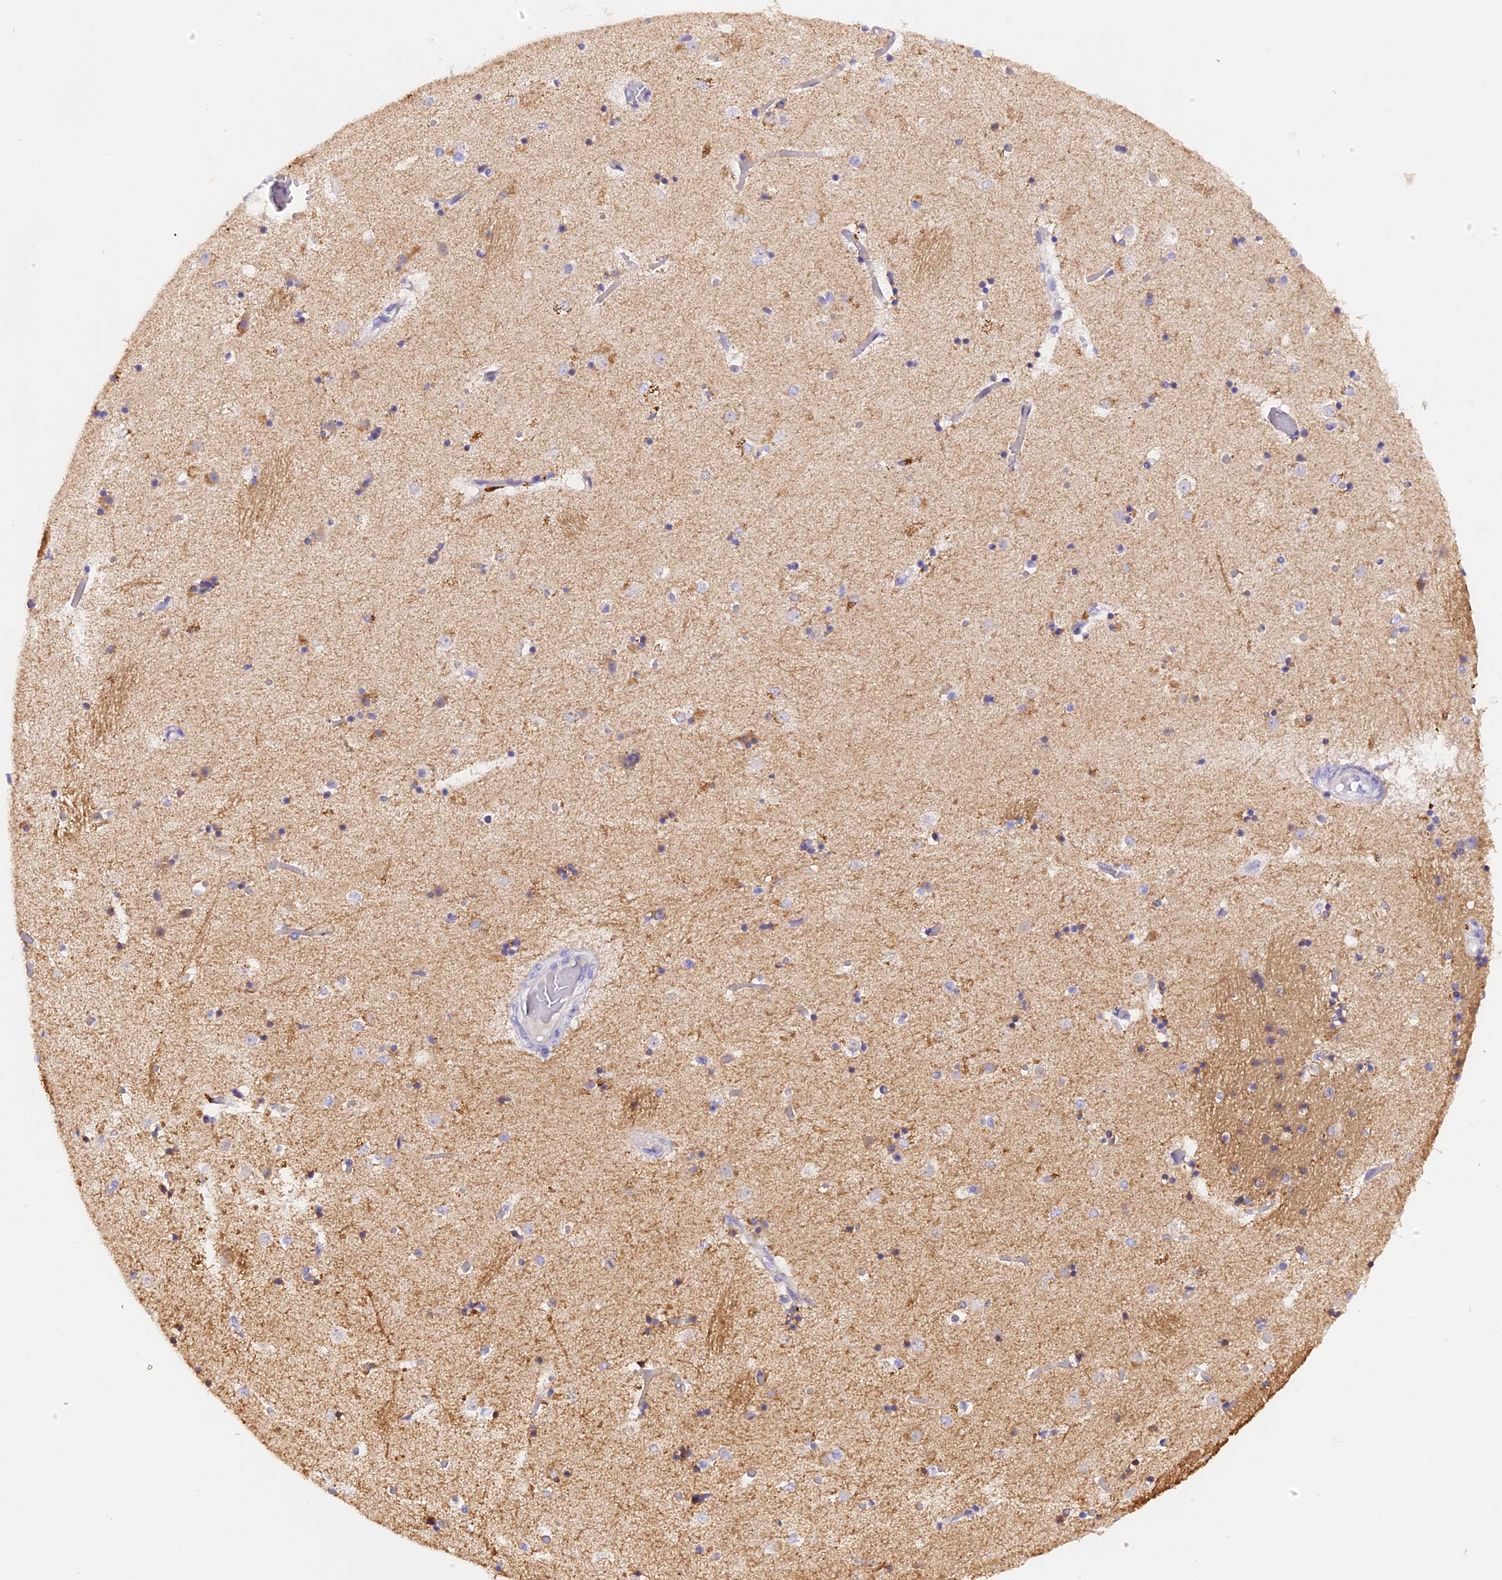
{"staining": {"intensity": "moderate", "quantity": "<25%", "location": "cytoplasmic/membranous"}, "tissue": "caudate", "cell_type": "Glial cells", "image_type": "normal", "snomed": [{"axis": "morphology", "description": "Normal tissue, NOS"}, {"axis": "topography", "description": "Lateral ventricle wall"}], "caption": "Human caudate stained with a brown dye exhibits moderate cytoplasmic/membranous positive positivity in about <25% of glial cells.", "gene": "FAM193A", "patient": {"sex": "female", "age": 52}}